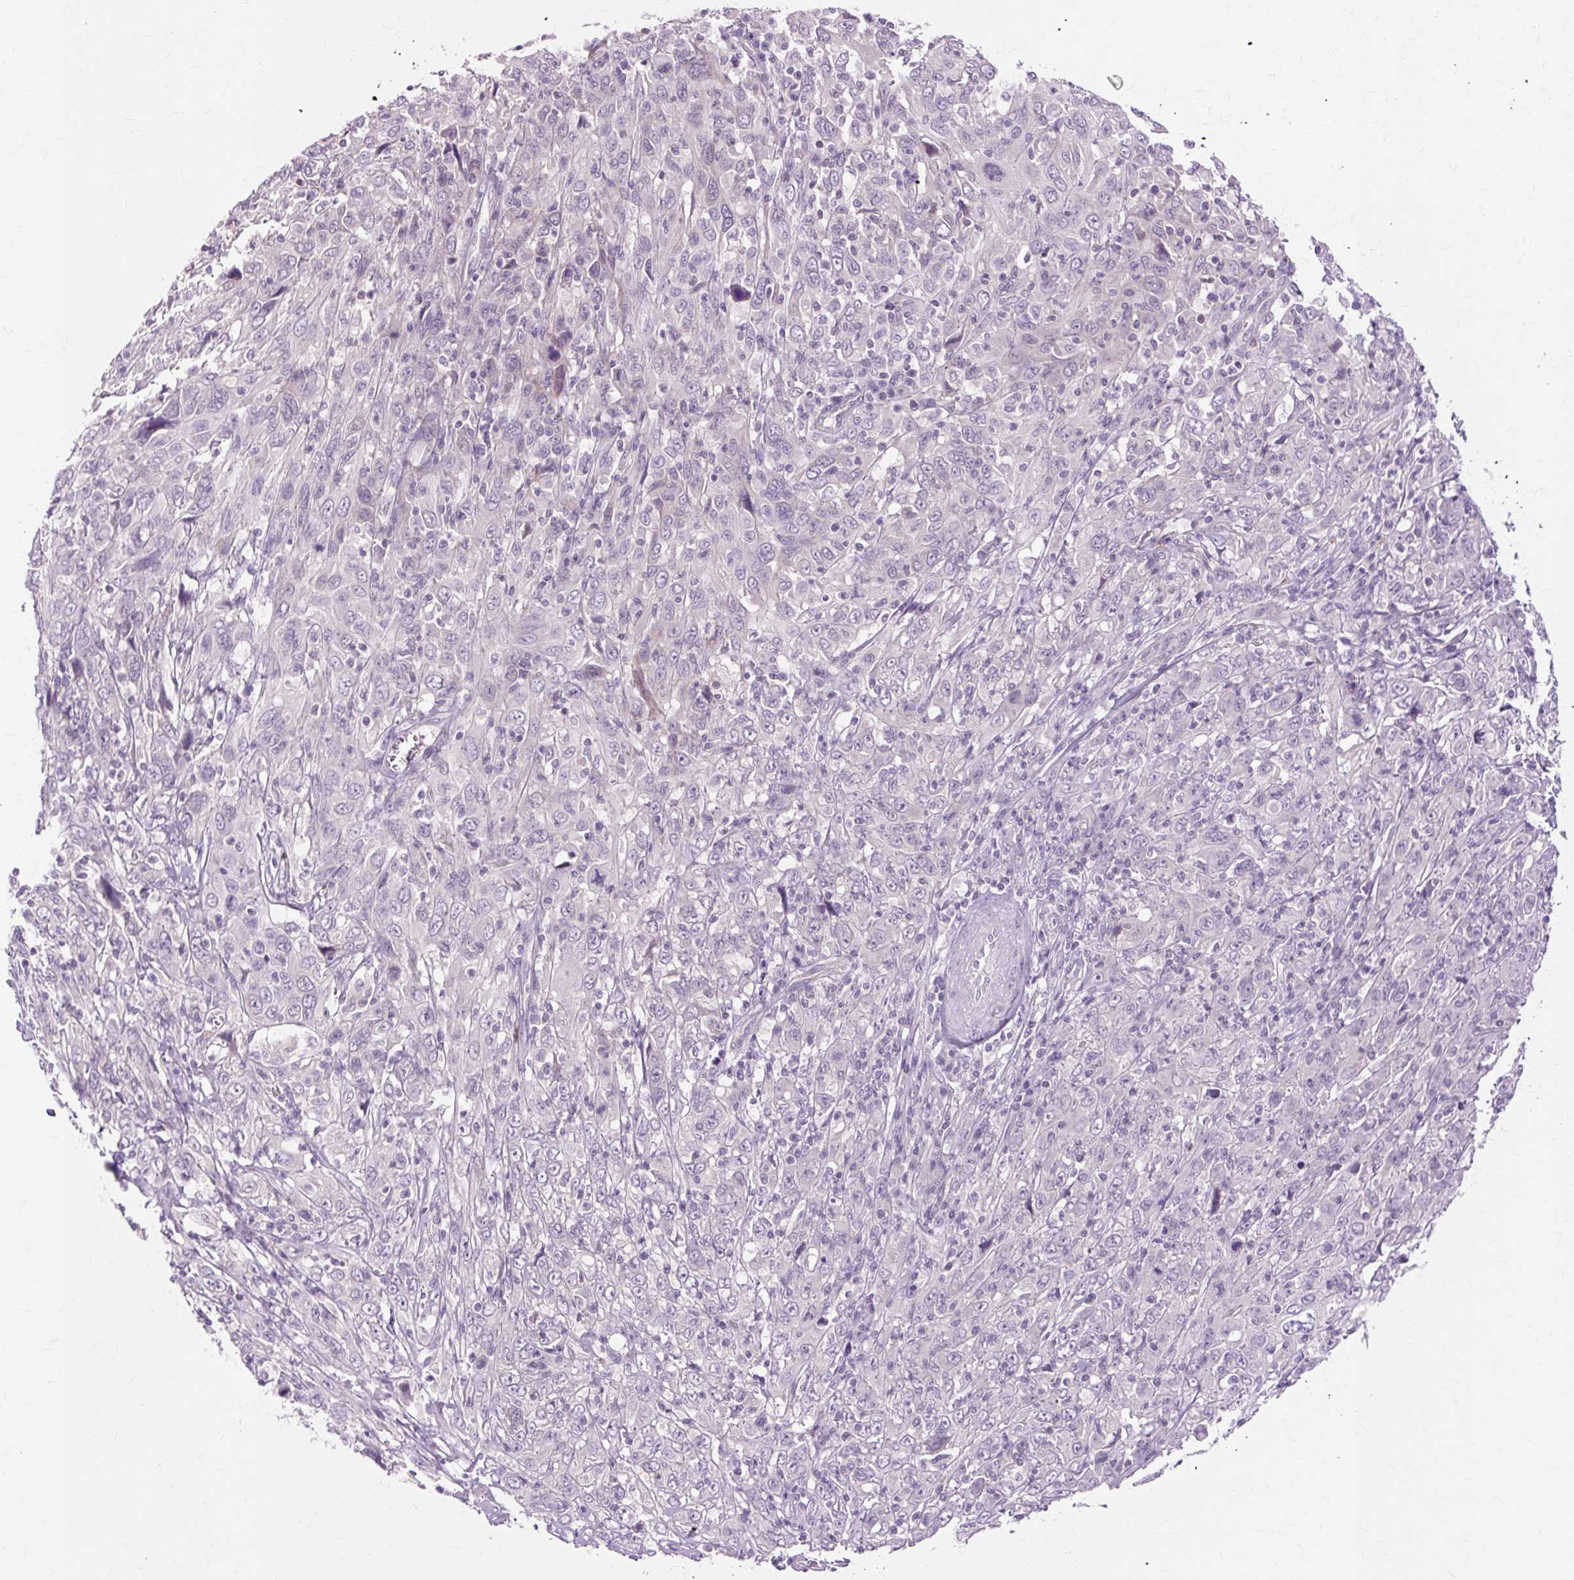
{"staining": {"intensity": "negative", "quantity": "none", "location": "none"}, "tissue": "cervical cancer", "cell_type": "Tumor cells", "image_type": "cancer", "snomed": [{"axis": "morphology", "description": "Squamous cell carcinoma, NOS"}, {"axis": "topography", "description": "Cervix"}], "caption": "An IHC histopathology image of cervical cancer is shown. There is no staining in tumor cells of cervical cancer.", "gene": "ZNF35", "patient": {"sex": "female", "age": 46}}